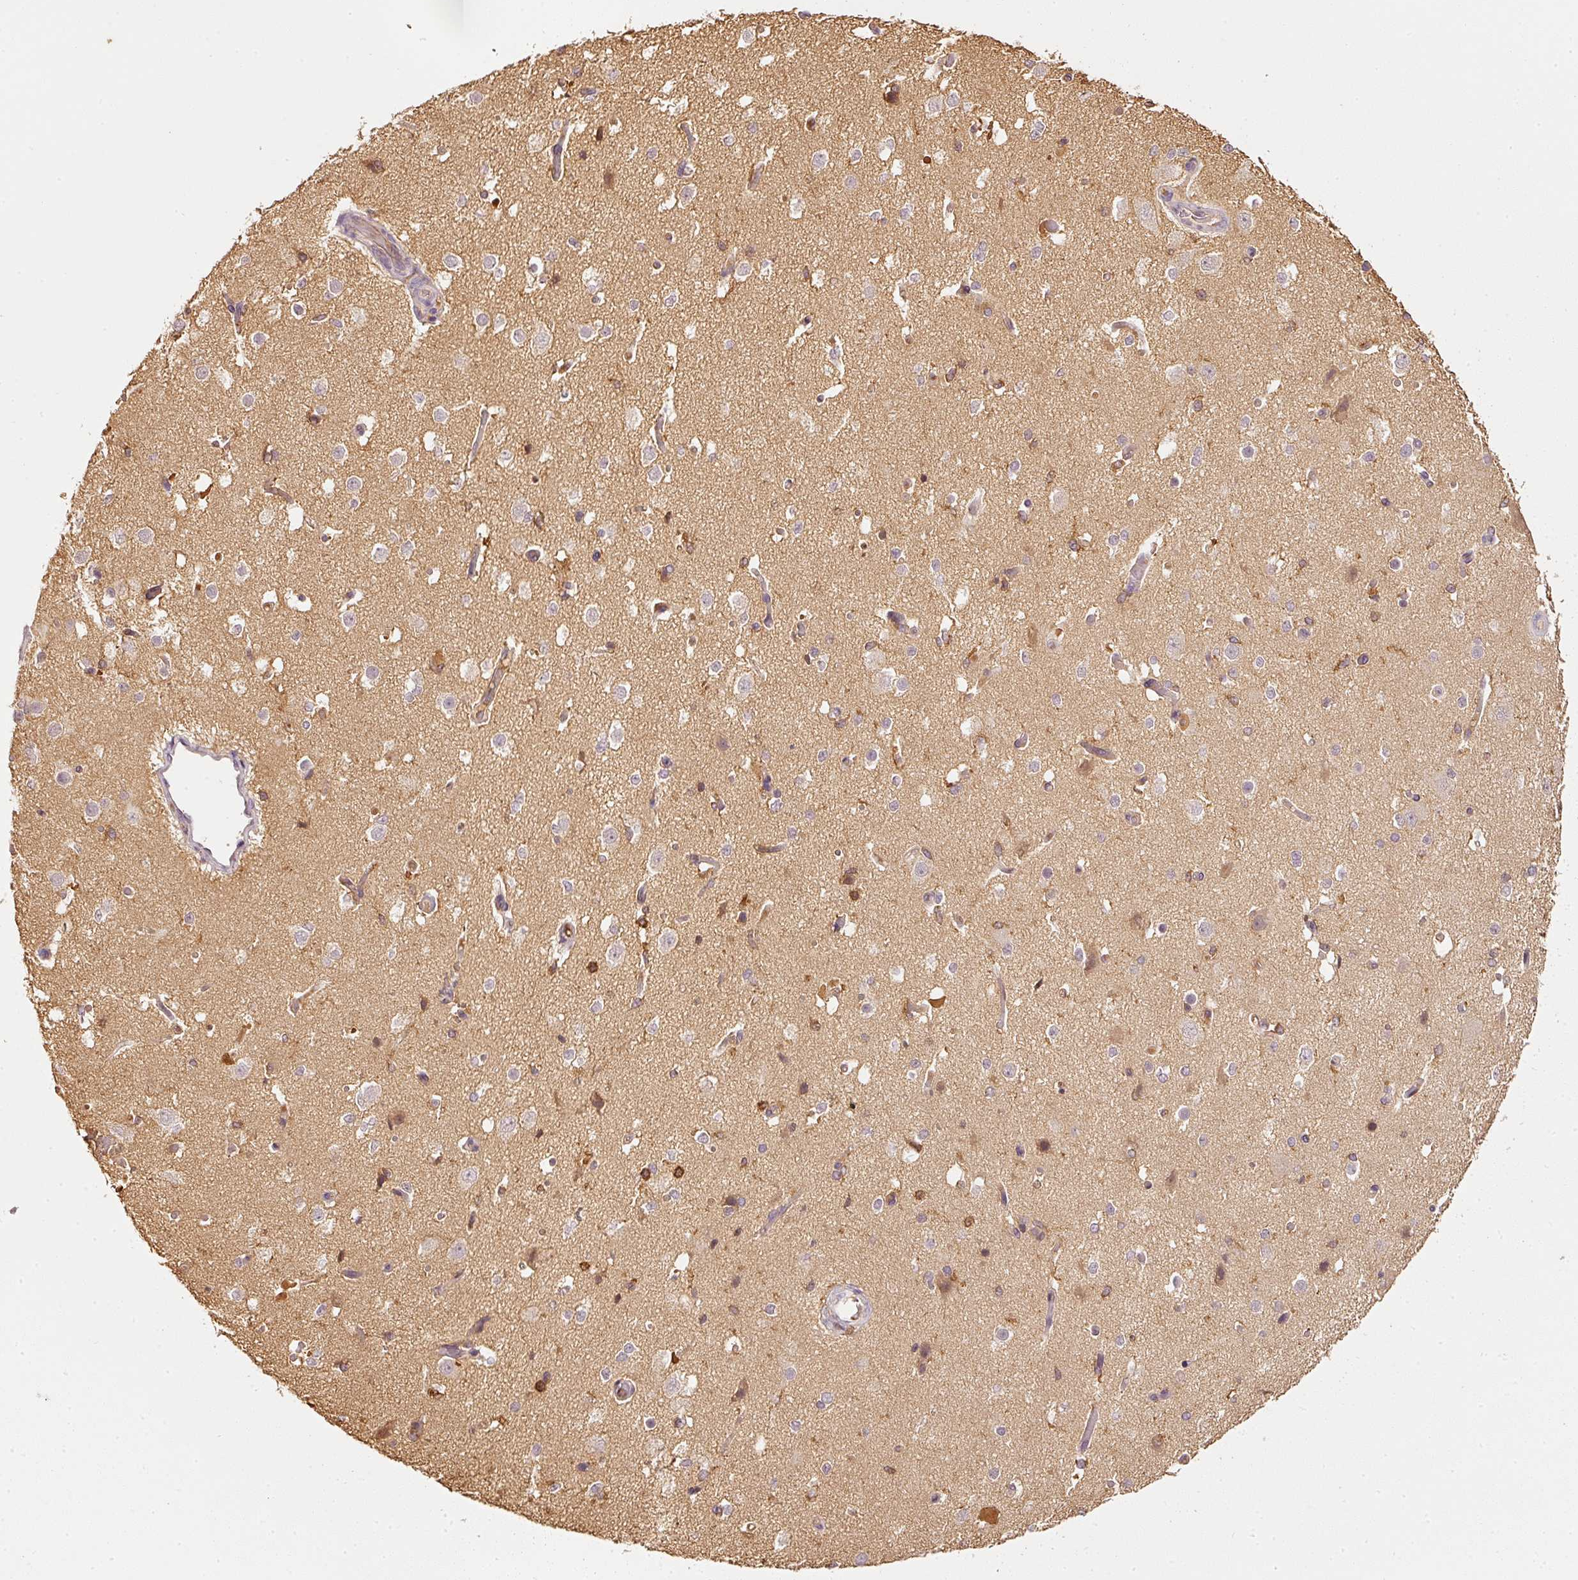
{"staining": {"intensity": "weak", "quantity": "25%-75%", "location": "cytoplasmic/membranous"}, "tissue": "cerebral cortex", "cell_type": "Endothelial cells", "image_type": "normal", "snomed": [{"axis": "morphology", "description": "Normal tissue, NOS"}, {"axis": "morphology", "description": "Inflammation, NOS"}, {"axis": "topography", "description": "Cerebral cortex"}], "caption": "Protein expression analysis of benign human cerebral cortex reveals weak cytoplasmic/membranous positivity in about 25%-75% of endothelial cells. (Stains: DAB (3,3'-diaminobenzidine) in brown, nuclei in blue, Microscopy: brightfield microscopy at high magnification).", "gene": "EVL", "patient": {"sex": "male", "age": 6}}